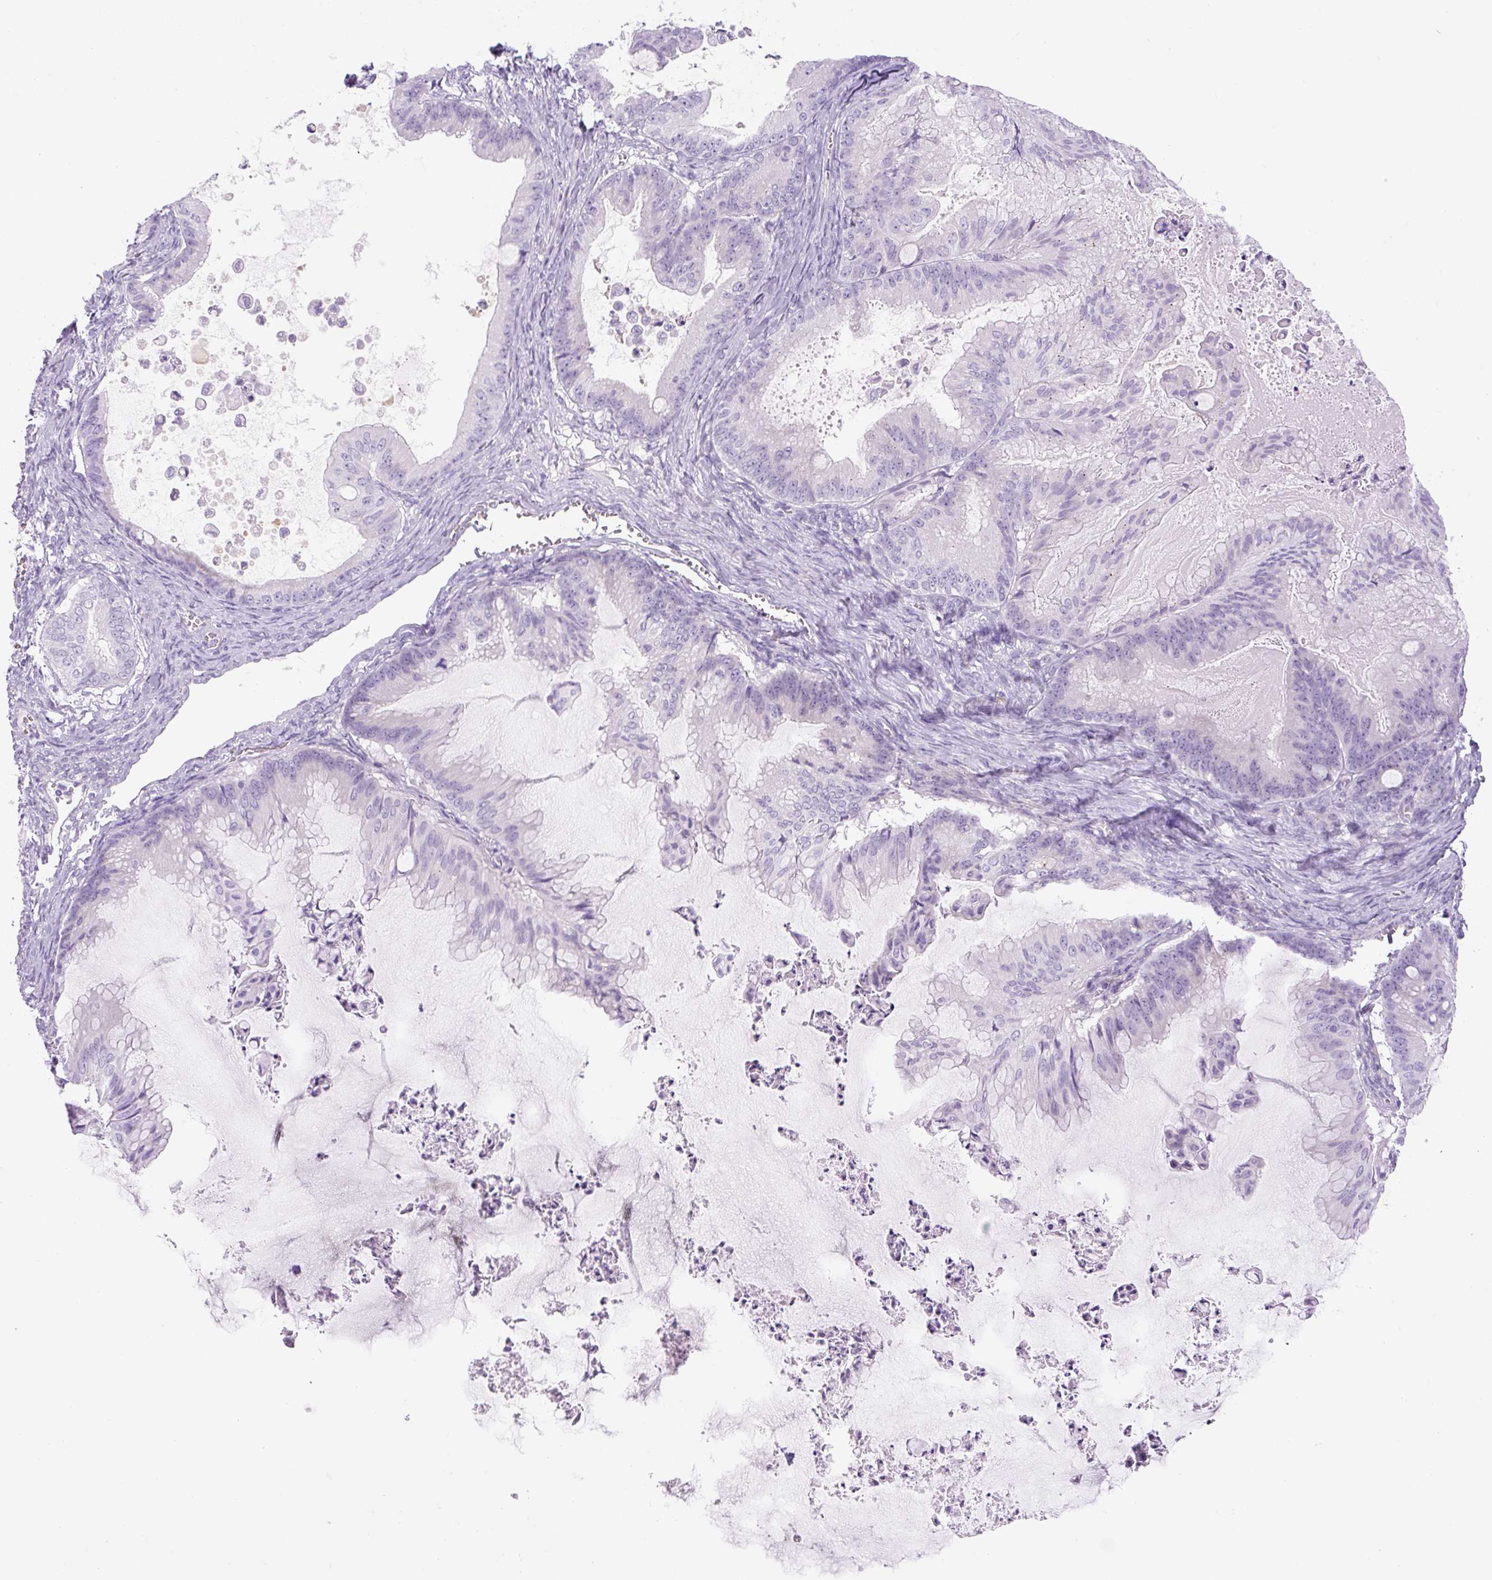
{"staining": {"intensity": "negative", "quantity": "none", "location": "none"}, "tissue": "ovarian cancer", "cell_type": "Tumor cells", "image_type": "cancer", "snomed": [{"axis": "morphology", "description": "Cystadenocarcinoma, mucinous, NOS"}, {"axis": "topography", "description": "Ovary"}], "caption": "Immunohistochemical staining of human ovarian cancer (mucinous cystadenocarcinoma) demonstrates no significant positivity in tumor cells.", "gene": "RSPO4", "patient": {"sex": "female", "age": 71}}